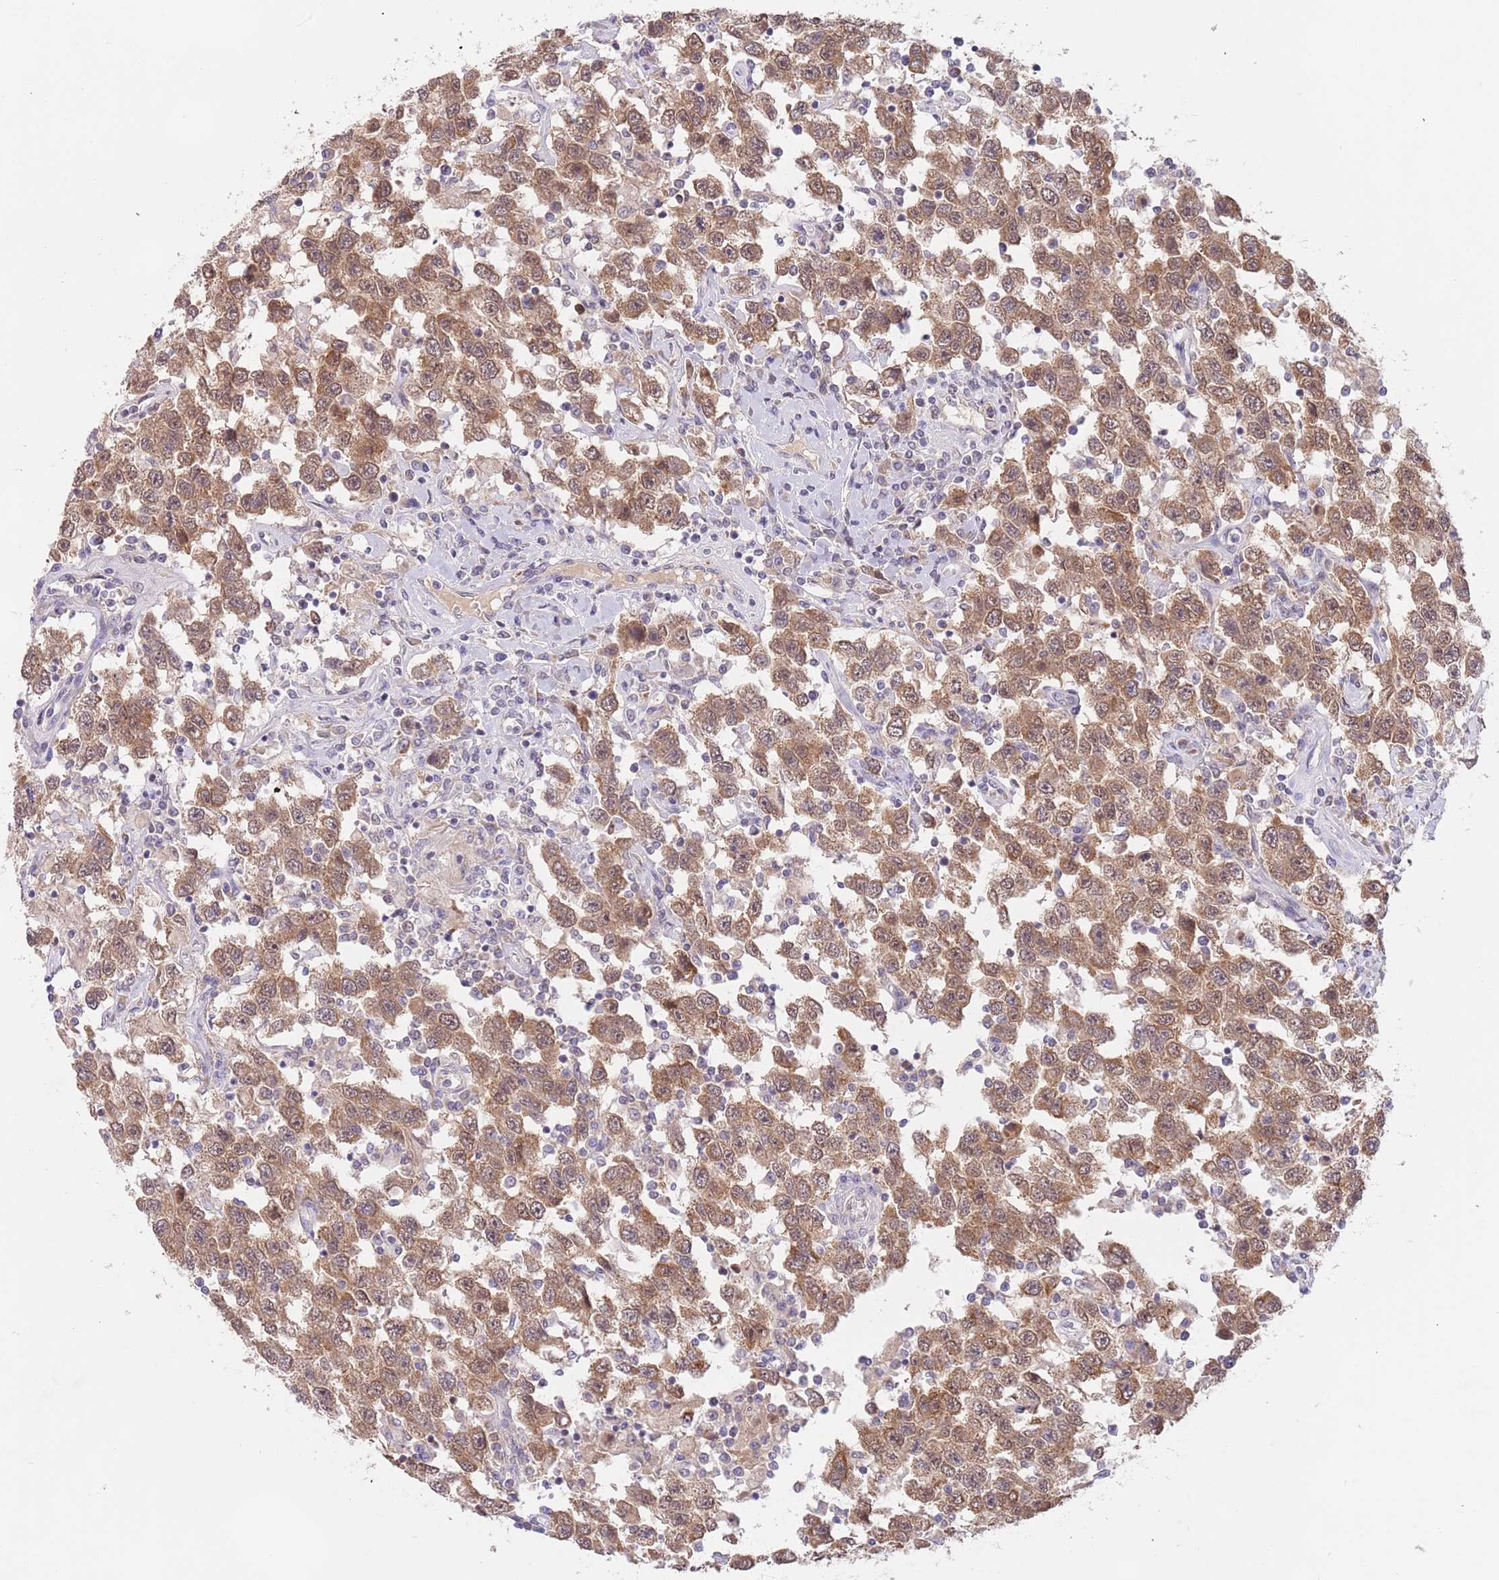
{"staining": {"intensity": "moderate", "quantity": ">75%", "location": "cytoplasmic/membranous,nuclear"}, "tissue": "testis cancer", "cell_type": "Tumor cells", "image_type": "cancer", "snomed": [{"axis": "morphology", "description": "Seminoma, NOS"}, {"axis": "topography", "description": "Testis"}], "caption": "Immunohistochemical staining of seminoma (testis) reveals medium levels of moderate cytoplasmic/membranous and nuclear protein staining in approximately >75% of tumor cells. The protein is stained brown, and the nuclei are stained in blue (DAB IHC with brightfield microscopy, high magnification).", "gene": "TIMM13", "patient": {"sex": "male", "age": 41}}